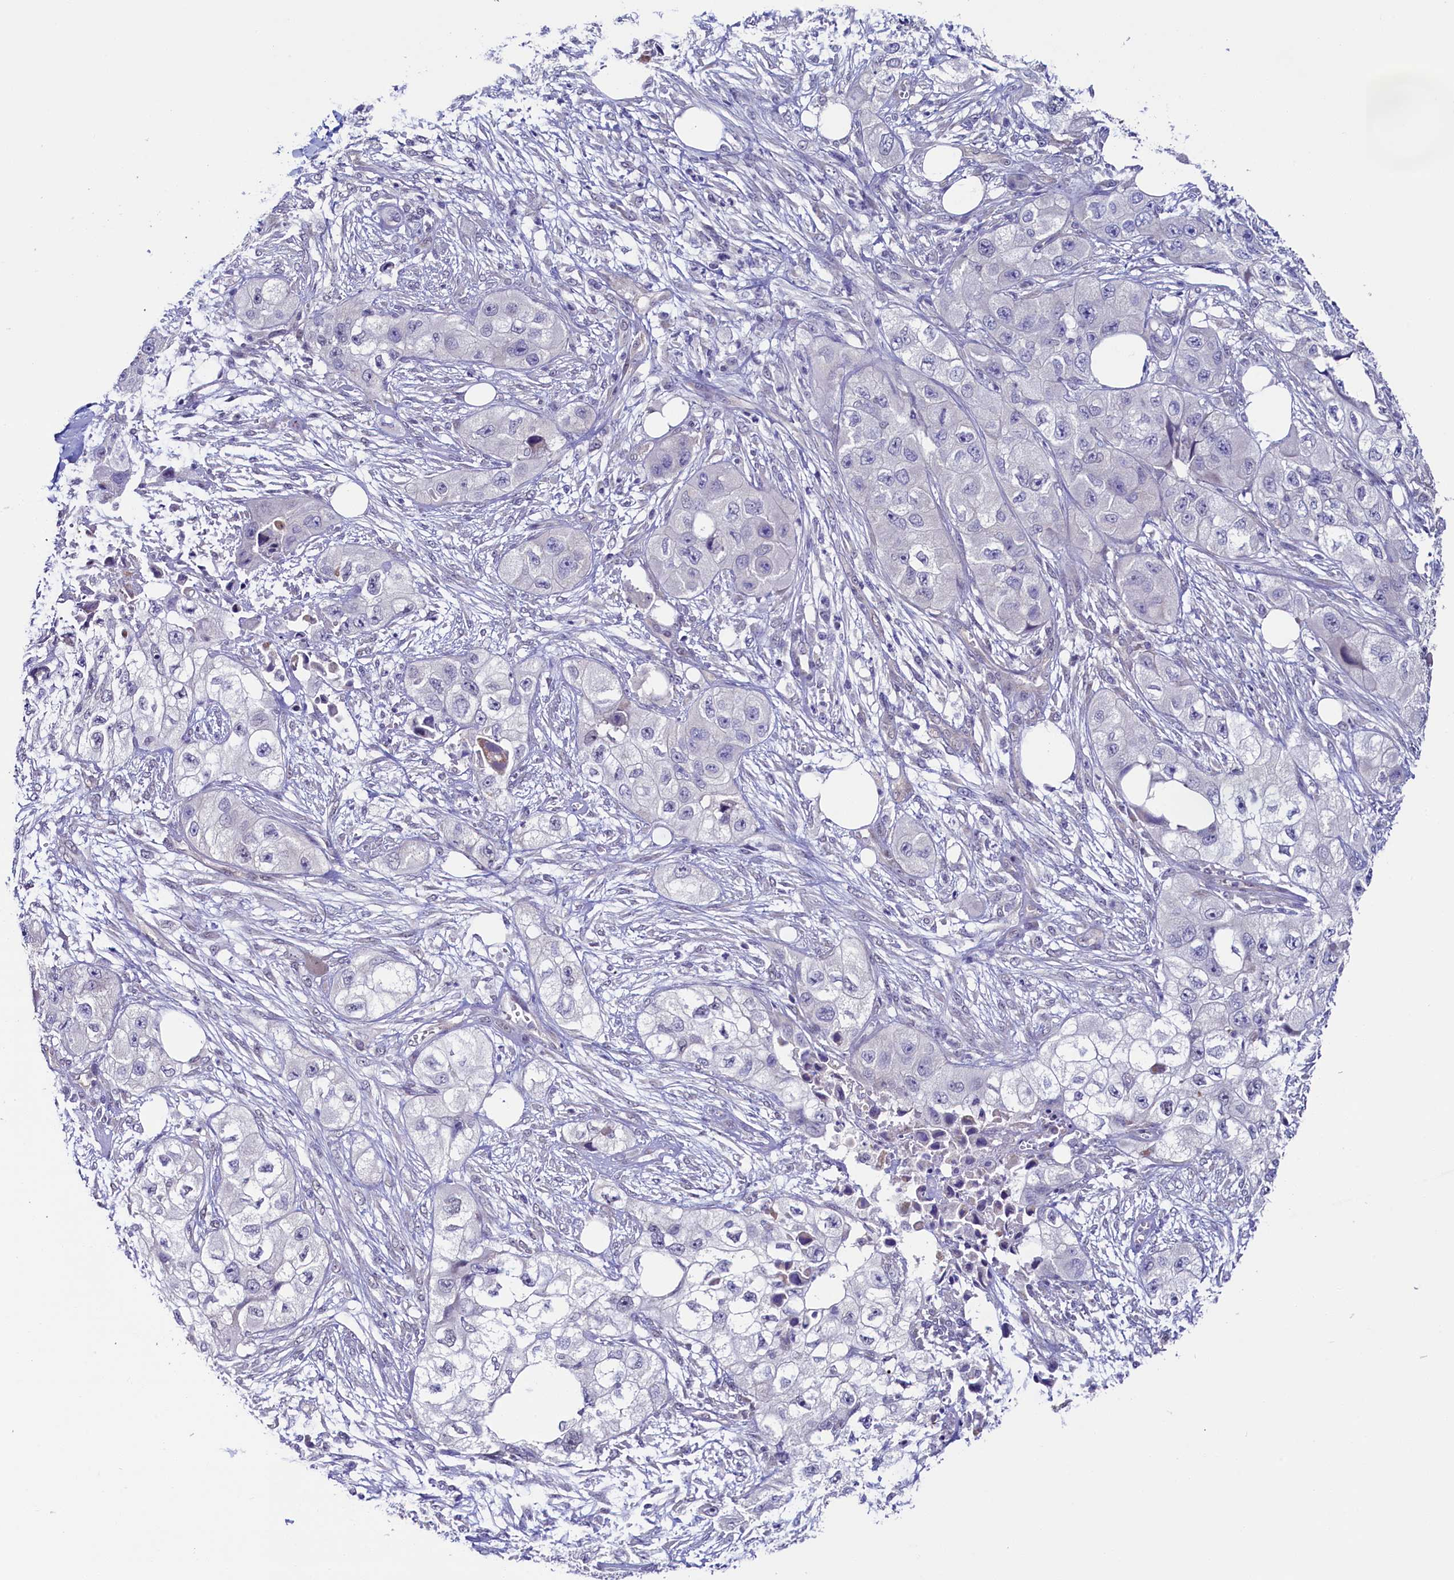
{"staining": {"intensity": "negative", "quantity": "none", "location": "none"}, "tissue": "skin cancer", "cell_type": "Tumor cells", "image_type": "cancer", "snomed": [{"axis": "morphology", "description": "Squamous cell carcinoma, NOS"}, {"axis": "topography", "description": "Skin"}, {"axis": "topography", "description": "Subcutis"}], "caption": "IHC of human skin cancer shows no positivity in tumor cells.", "gene": "FLYWCH2", "patient": {"sex": "male", "age": 73}}